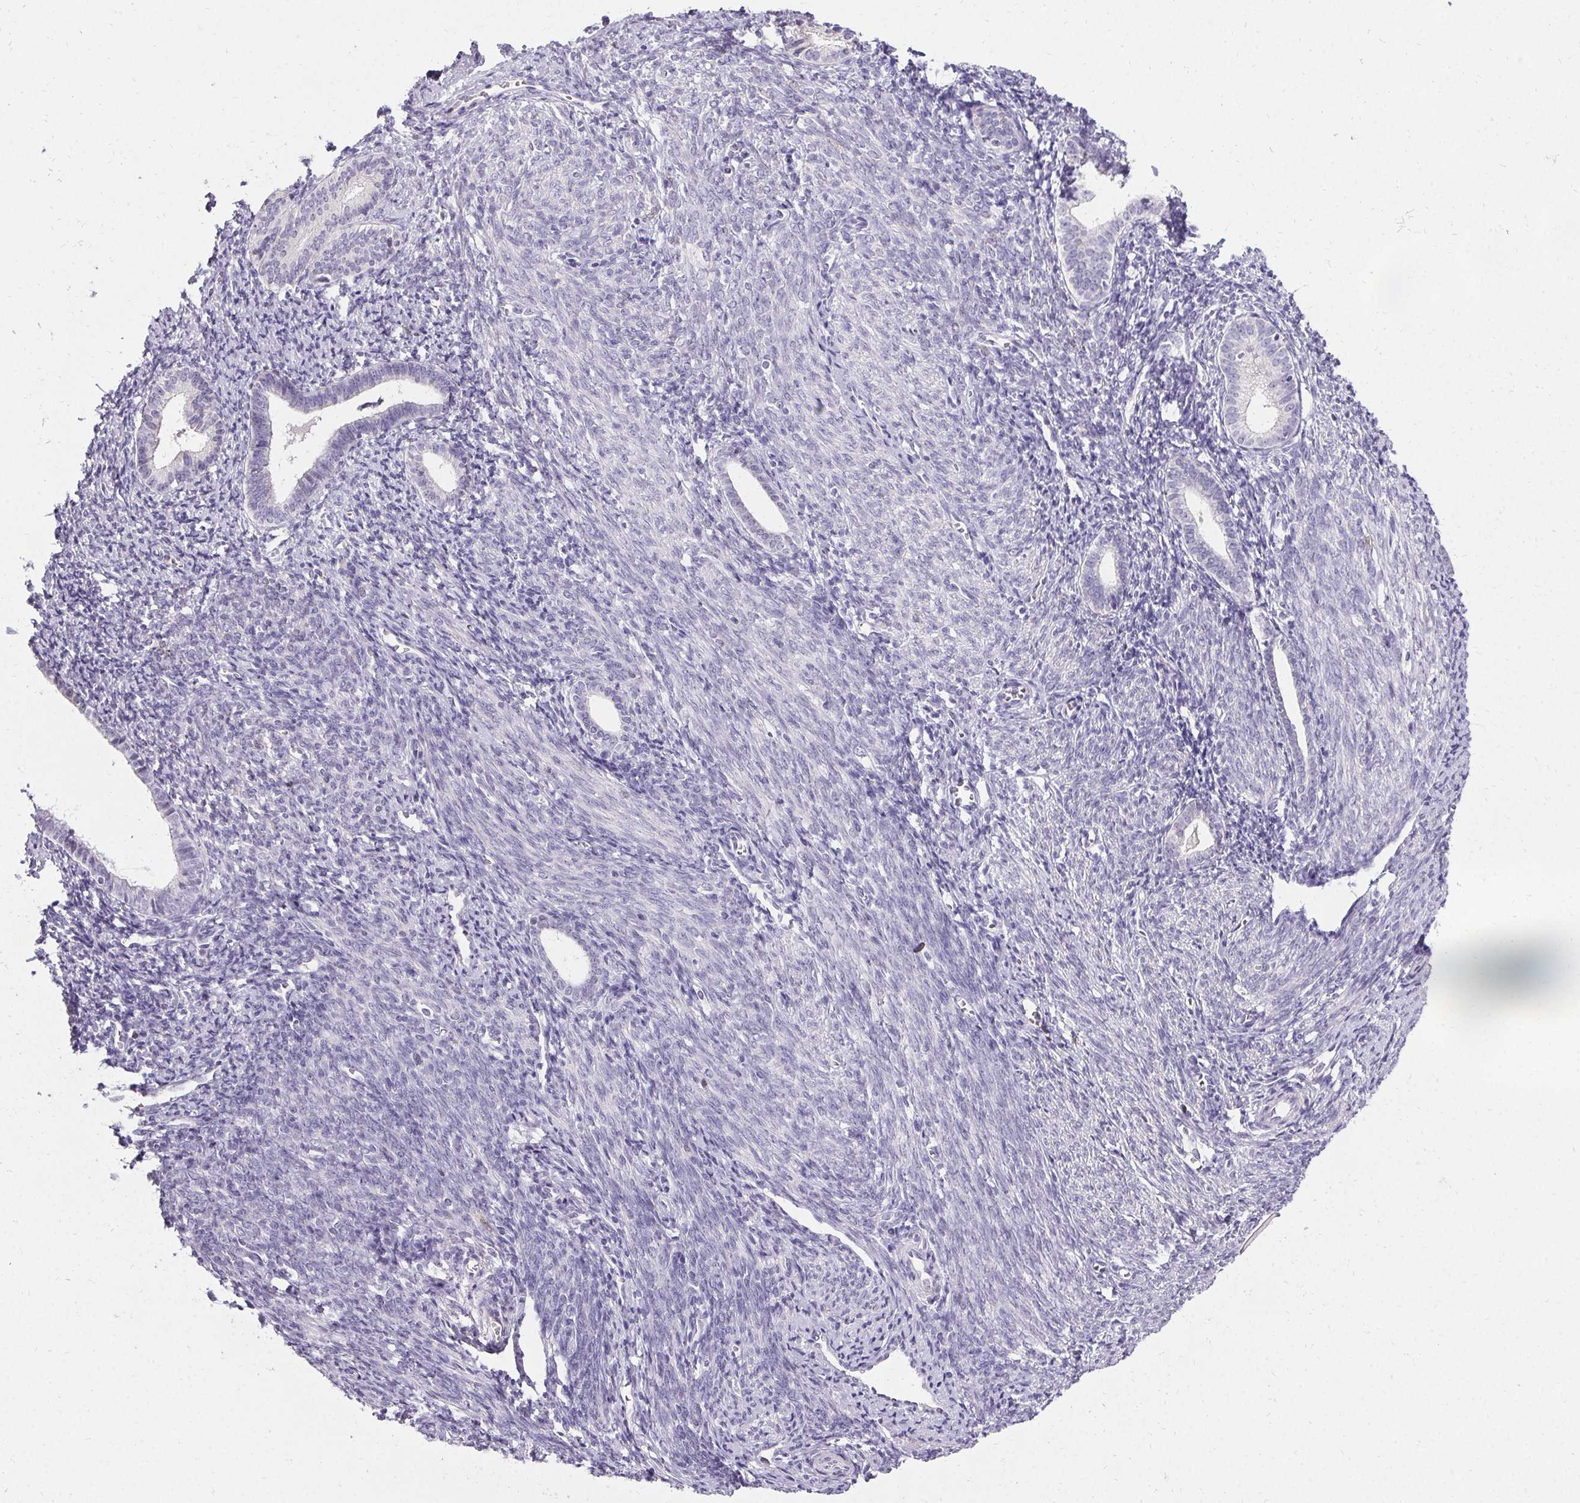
{"staining": {"intensity": "negative", "quantity": "none", "location": "none"}, "tissue": "endometrial cancer", "cell_type": "Tumor cells", "image_type": "cancer", "snomed": [{"axis": "morphology", "description": "Adenocarcinoma, NOS"}, {"axis": "topography", "description": "Endometrium"}], "caption": "DAB immunohistochemical staining of human adenocarcinoma (endometrial) demonstrates no significant staining in tumor cells. The staining was performed using DAB (3,3'-diaminobenzidine) to visualize the protein expression in brown, while the nuclei were stained in blue with hematoxylin (Magnification: 20x).", "gene": "PMEL", "patient": {"sex": "female", "age": 56}}